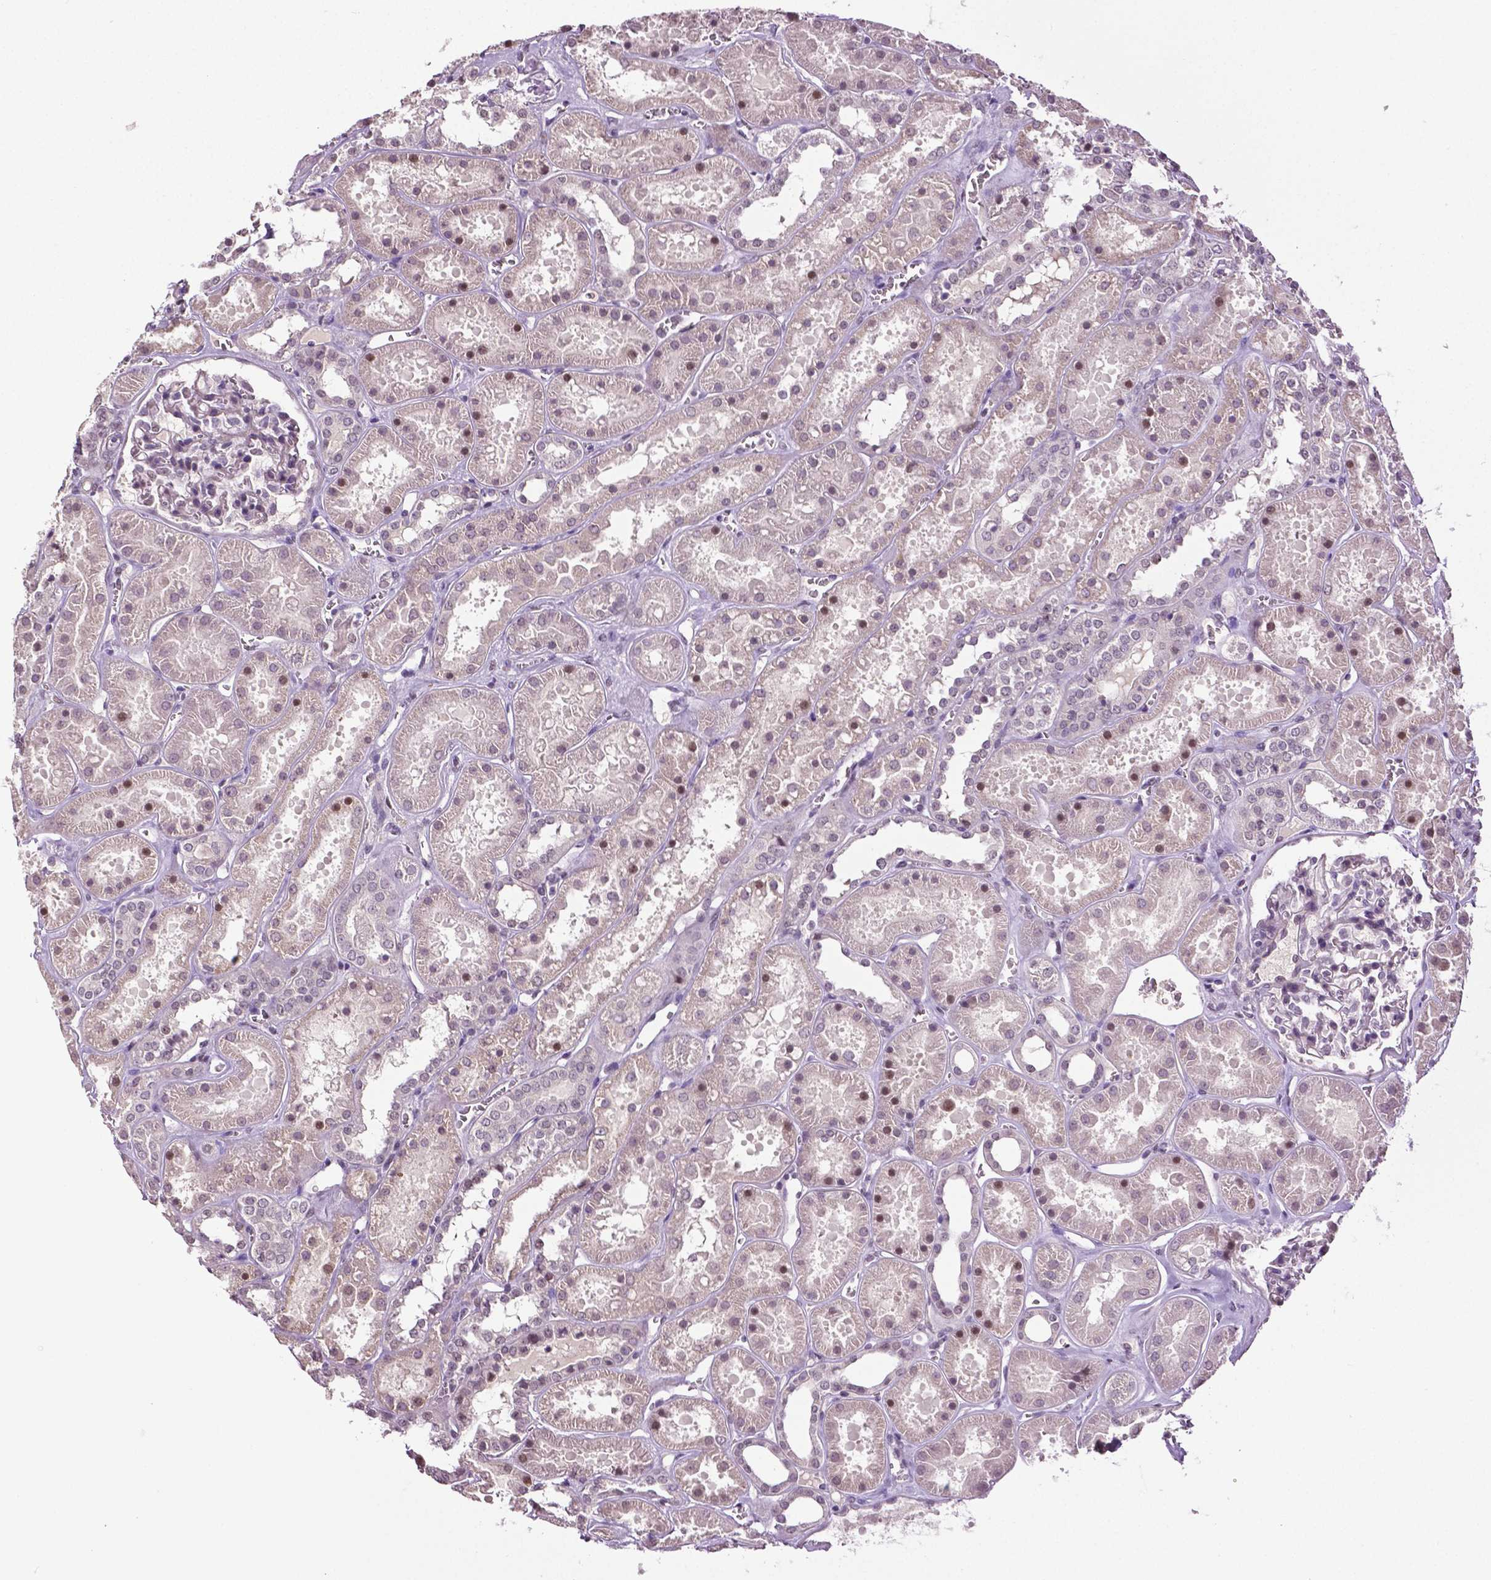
{"staining": {"intensity": "negative", "quantity": "none", "location": "none"}, "tissue": "kidney", "cell_type": "Cells in glomeruli", "image_type": "normal", "snomed": [{"axis": "morphology", "description": "Normal tissue, NOS"}, {"axis": "topography", "description": "Kidney"}], "caption": "The histopathology image demonstrates no staining of cells in glomeruli in normal kidney.", "gene": "DLX5", "patient": {"sex": "female", "age": 41}}